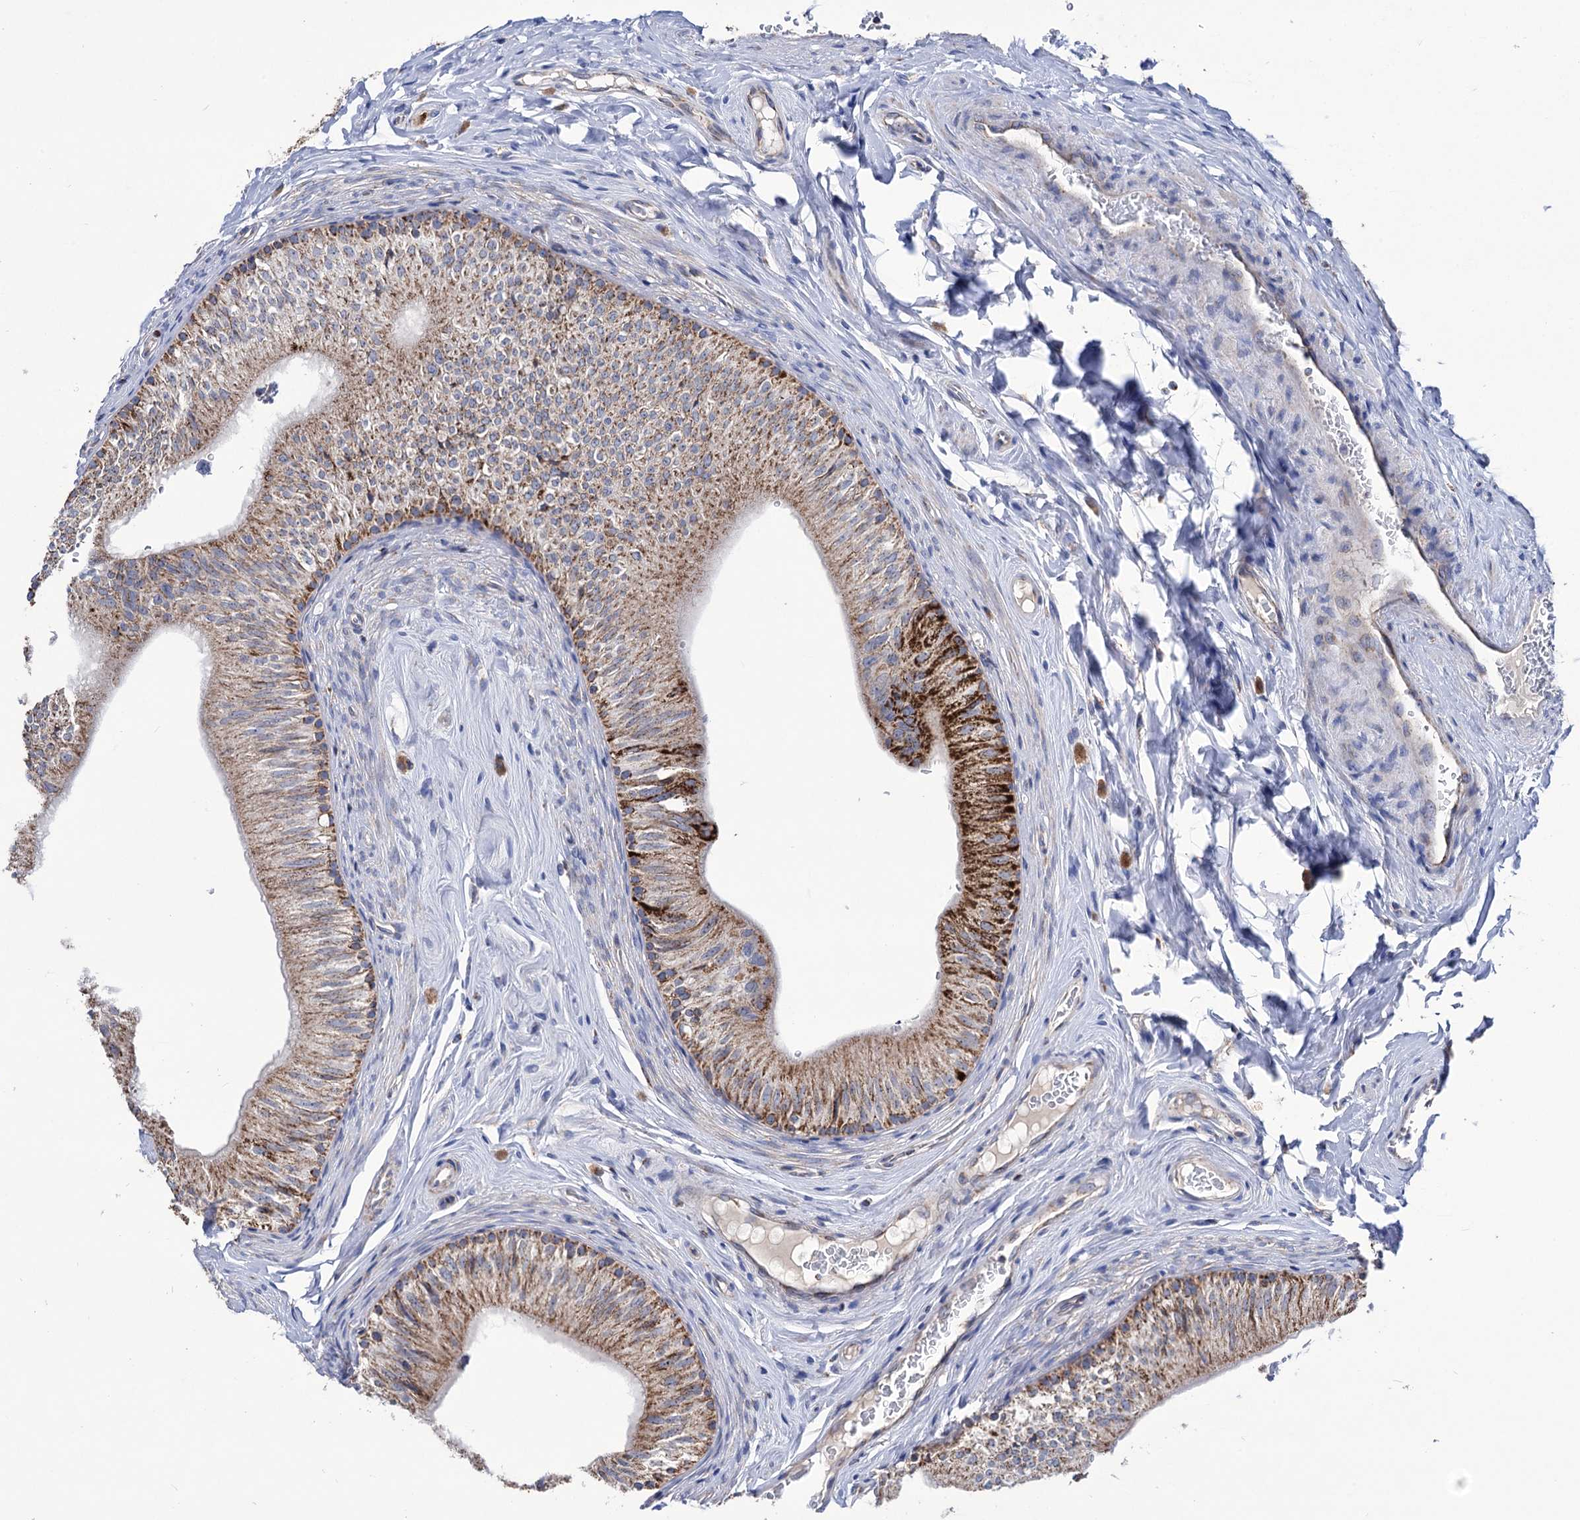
{"staining": {"intensity": "strong", "quantity": "25%-75%", "location": "cytoplasmic/membranous"}, "tissue": "epididymis", "cell_type": "Glandular cells", "image_type": "normal", "snomed": [{"axis": "morphology", "description": "Normal tissue, NOS"}, {"axis": "topography", "description": "Epididymis"}], "caption": "Immunohistochemical staining of unremarkable human epididymis displays strong cytoplasmic/membranous protein staining in about 25%-75% of glandular cells.", "gene": "ABHD10", "patient": {"sex": "male", "age": 46}}